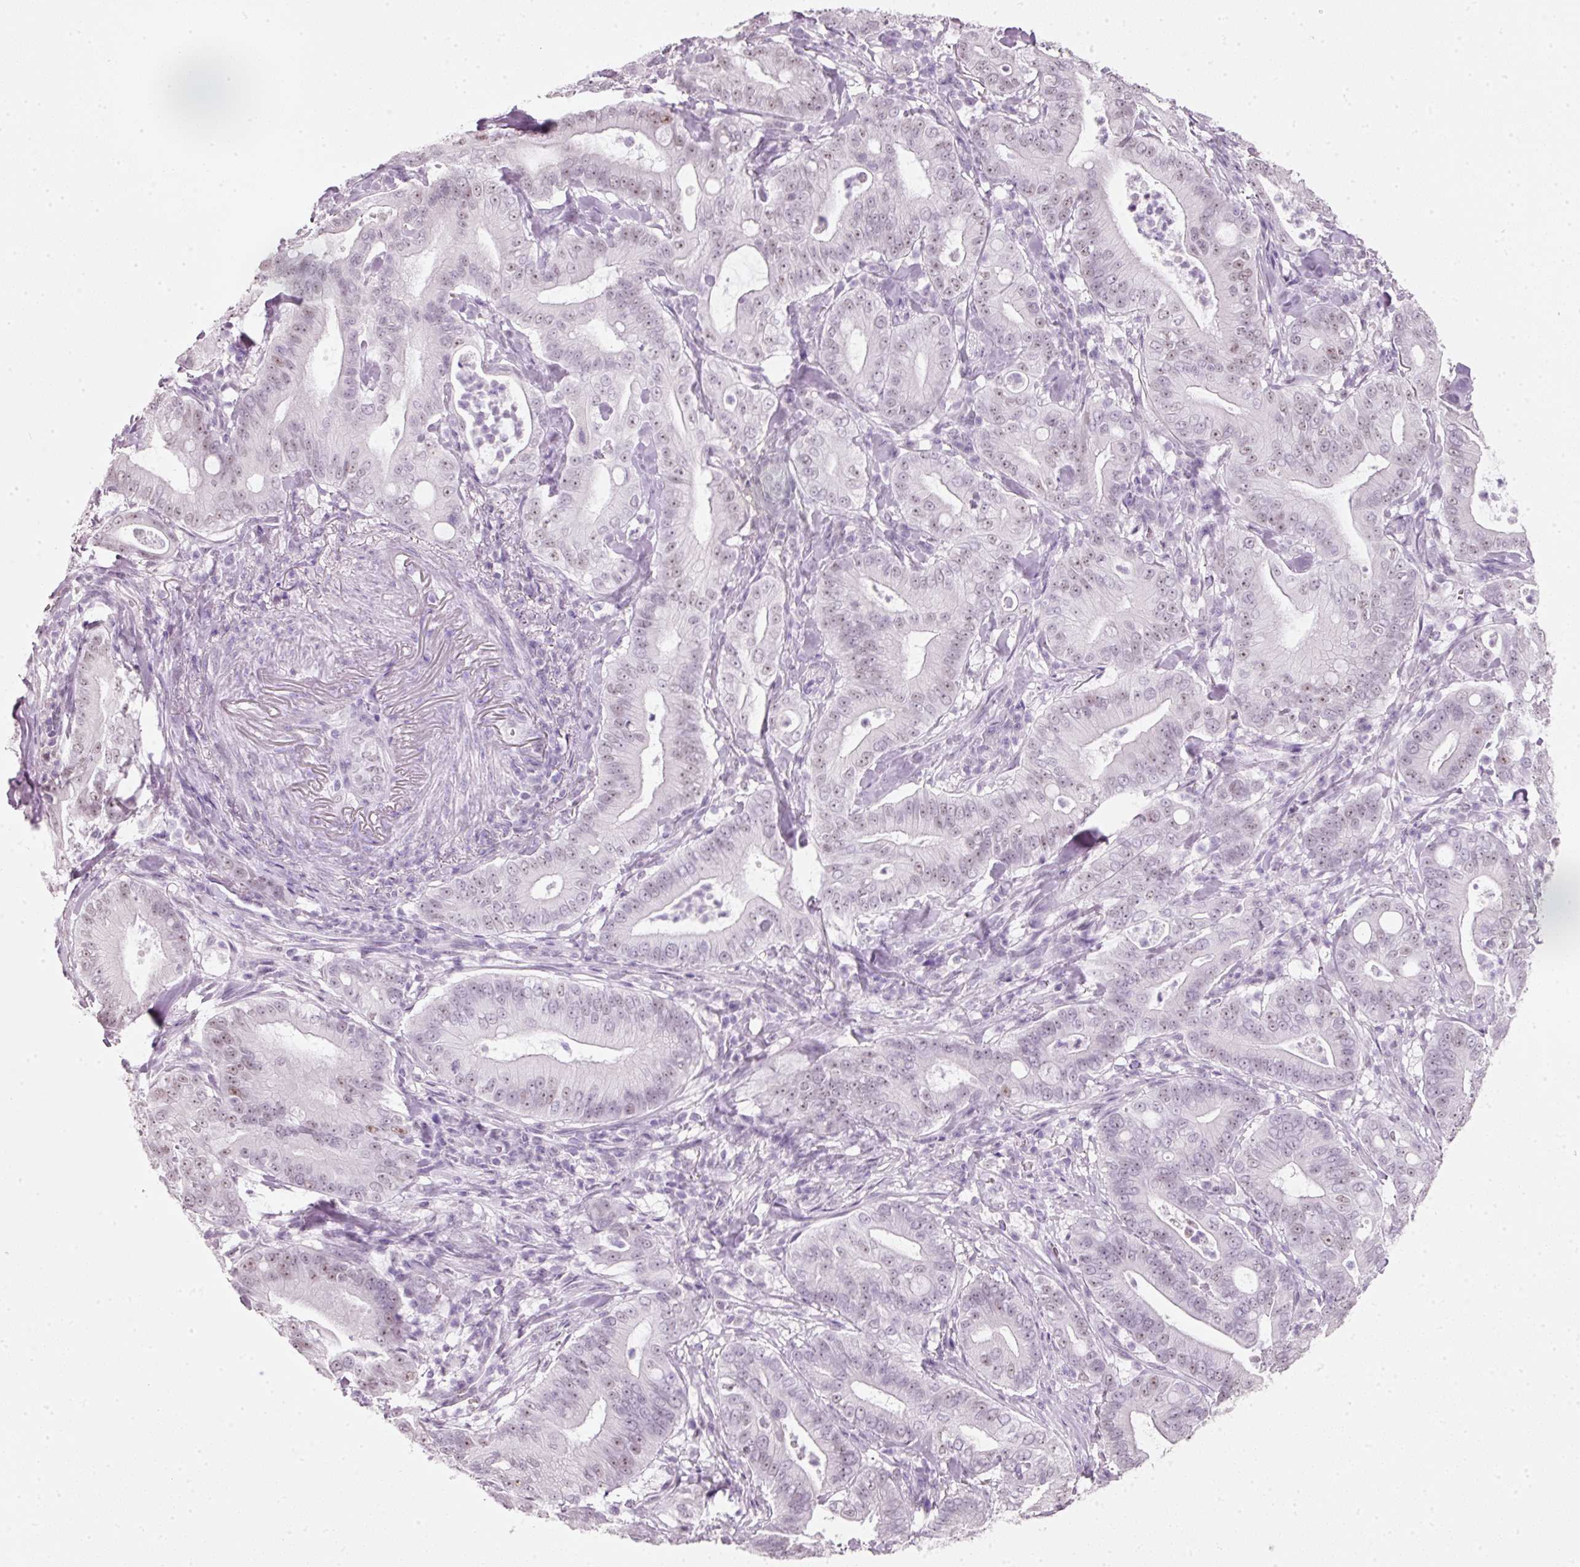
{"staining": {"intensity": "moderate", "quantity": "25%-75%", "location": "nuclear"}, "tissue": "pancreatic cancer", "cell_type": "Tumor cells", "image_type": "cancer", "snomed": [{"axis": "morphology", "description": "Adenocarcinoma, NOS"}, {"axis": "topography", "description": "Pancreas"}], "caption": "Protein positivity by immunohistochemistry displays moderate nuclear staining in approximately 25%-75% of tumor cells in pancreatic cancer (adenocarcinoma).", "gene": "FSTL3", "patient": {"sex": "male", "age": 71}}